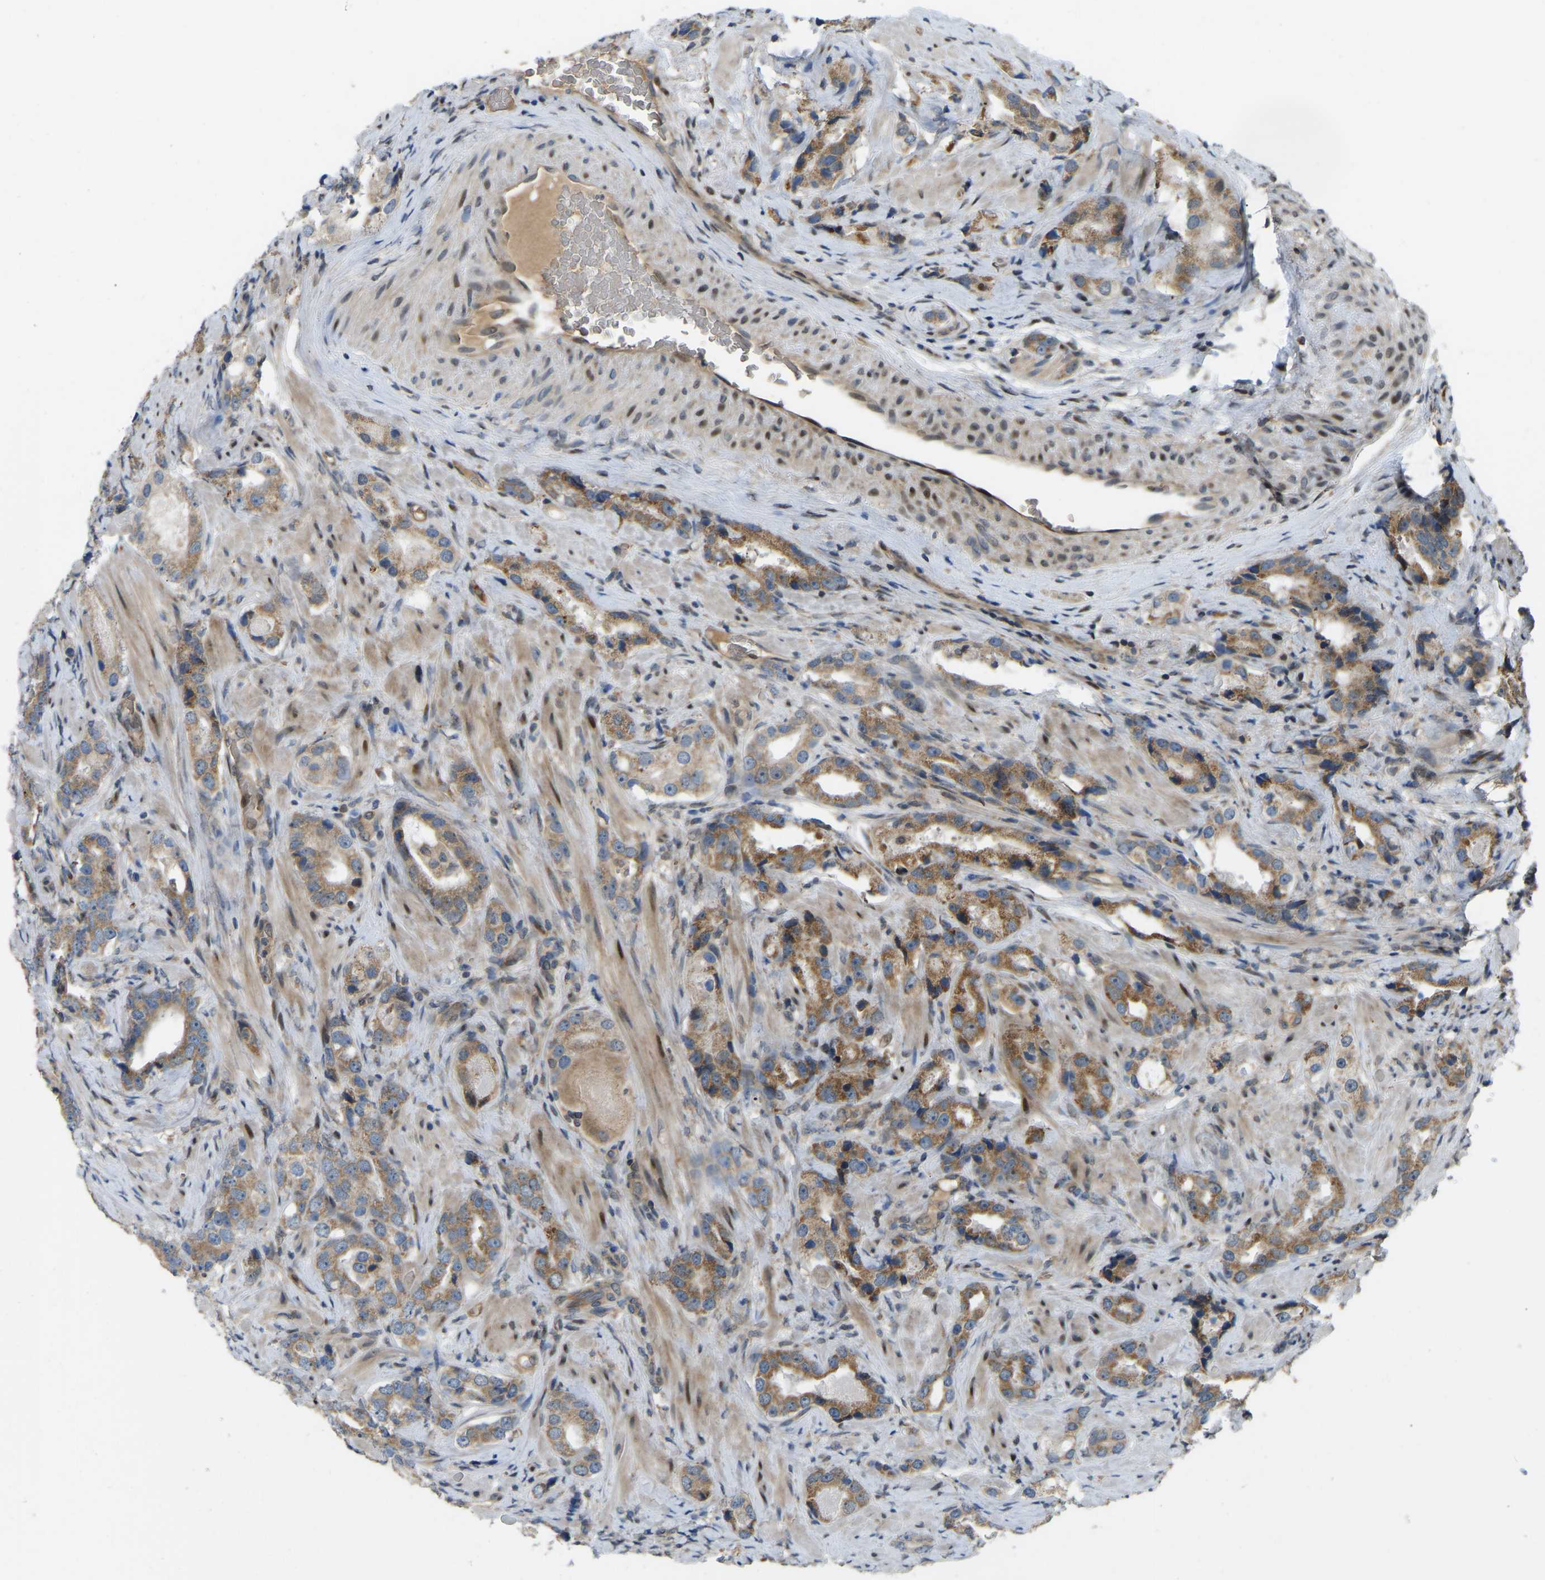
{"staining": {"intensity": "moderate", "quantity": ">75%", "location": "cytoplasmic/membranous"}, "tissue": "prostate cancer", "cell_type": "Tumor cells", "image_type": "cancer", "snomed": [{"axis": "morphology", "description": "Adenocarcinoma, High grade"}, {"axis": "topography", "description": "Prostate"}], "caption": "Immunohistochemistry (IHC) photomicrograph of neoplastic tissue: prostate cancer stained using IHC exhibits medium levels of moderate protein expression localized specifically in the cytoplasmic/membranous of tumor cells, appearing as a cytoplasmic/membranous brown color.", "gene": "C21orf91", "patient": {"sex": "male", "age": 63}}